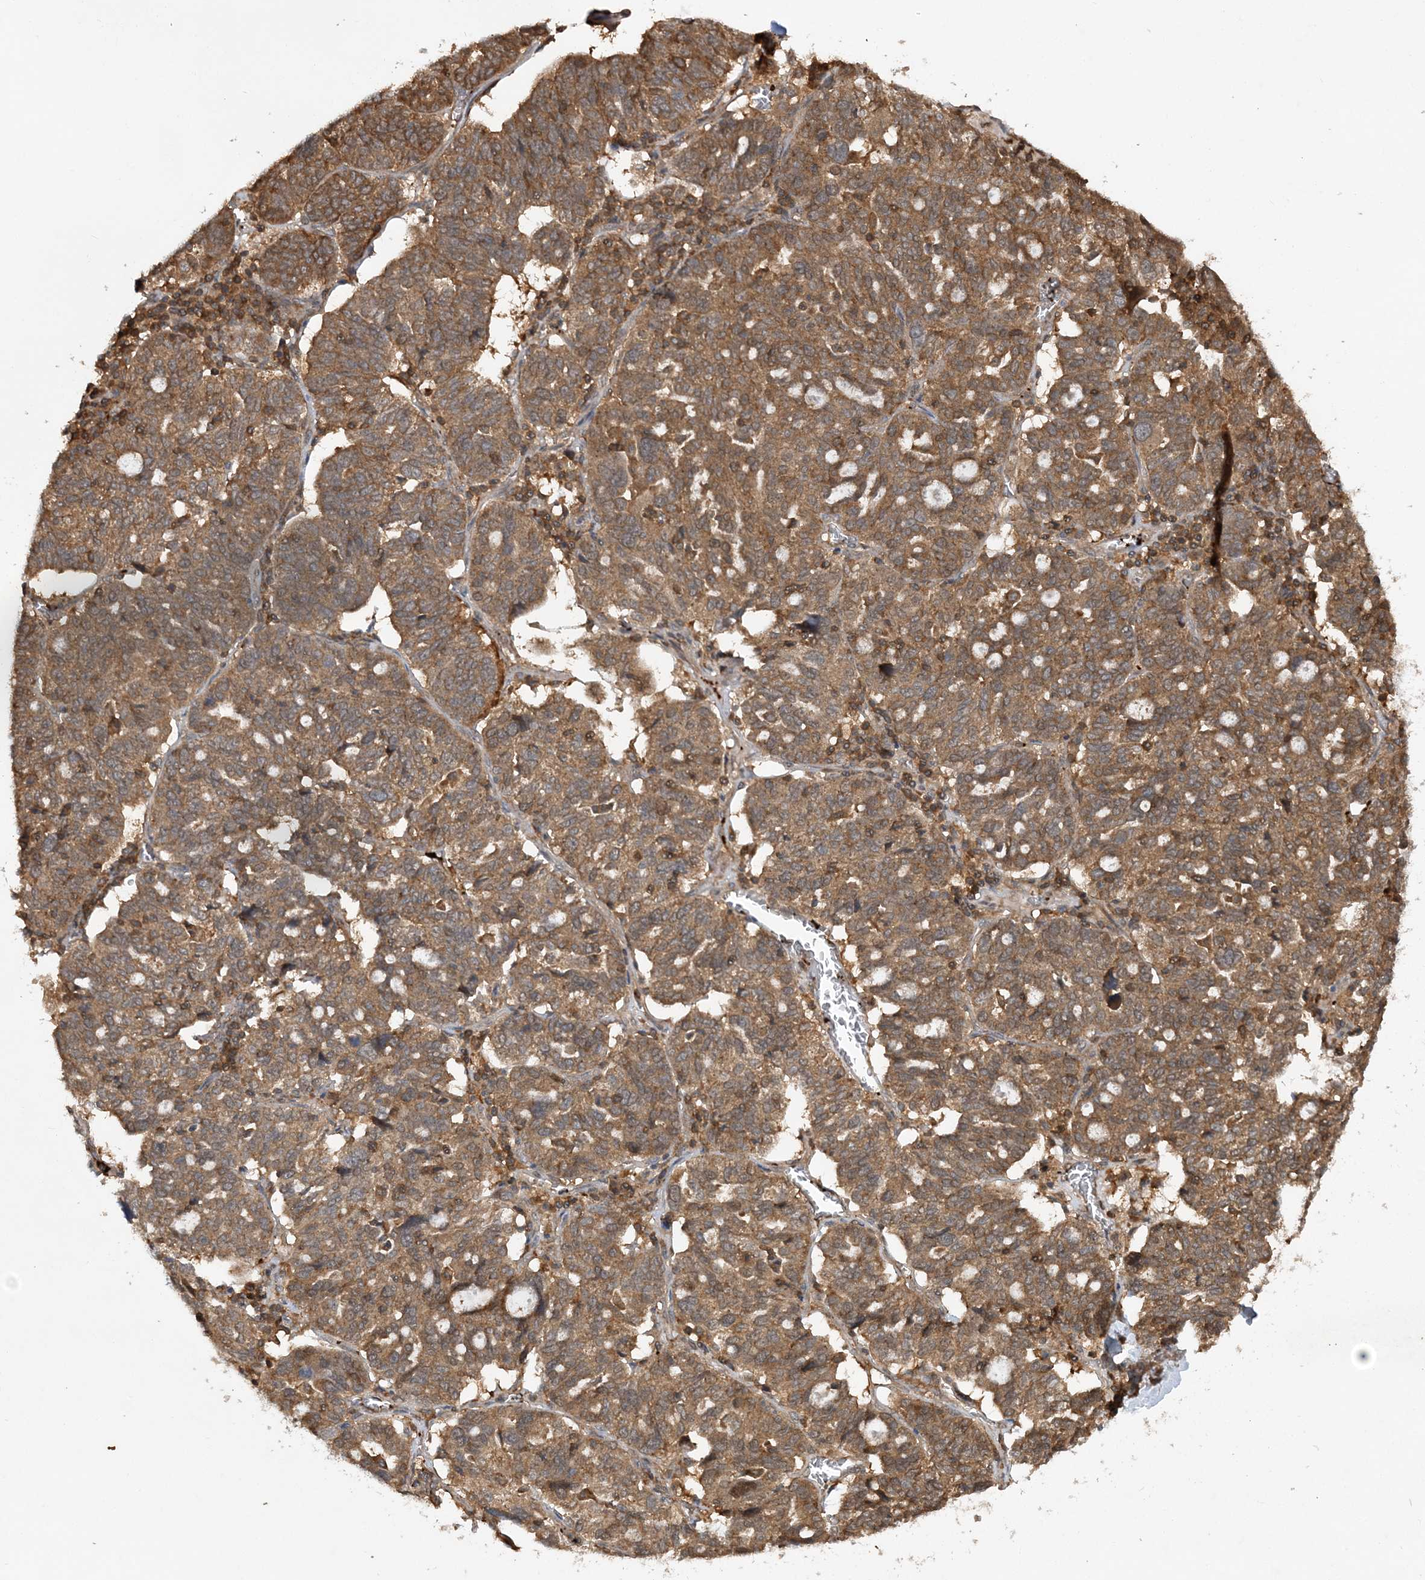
{"staining": {"intensity": "moderate", "quantity": ">75%", "location": "cytoplasmic/membranous"}, "tissue": "ovarian cancer", "cell_type": "Tumor cells", "image_type": "cancer", "snomed": [{"axis": "morphology", "description": "Cystadenocarcinoma, serous, NOS"}, {"axis": "topography", "description": "Ovary"}], "caption": "A high-resolution histopathology image shows IHC staining of ovarian serous cystadenocarcinoma, which shows moderate cytoplasmic/membranous expression in approximately >75% of tumor cells.", "gene": "ACYP1", "patient": {"sex": "female", "age": 59}}